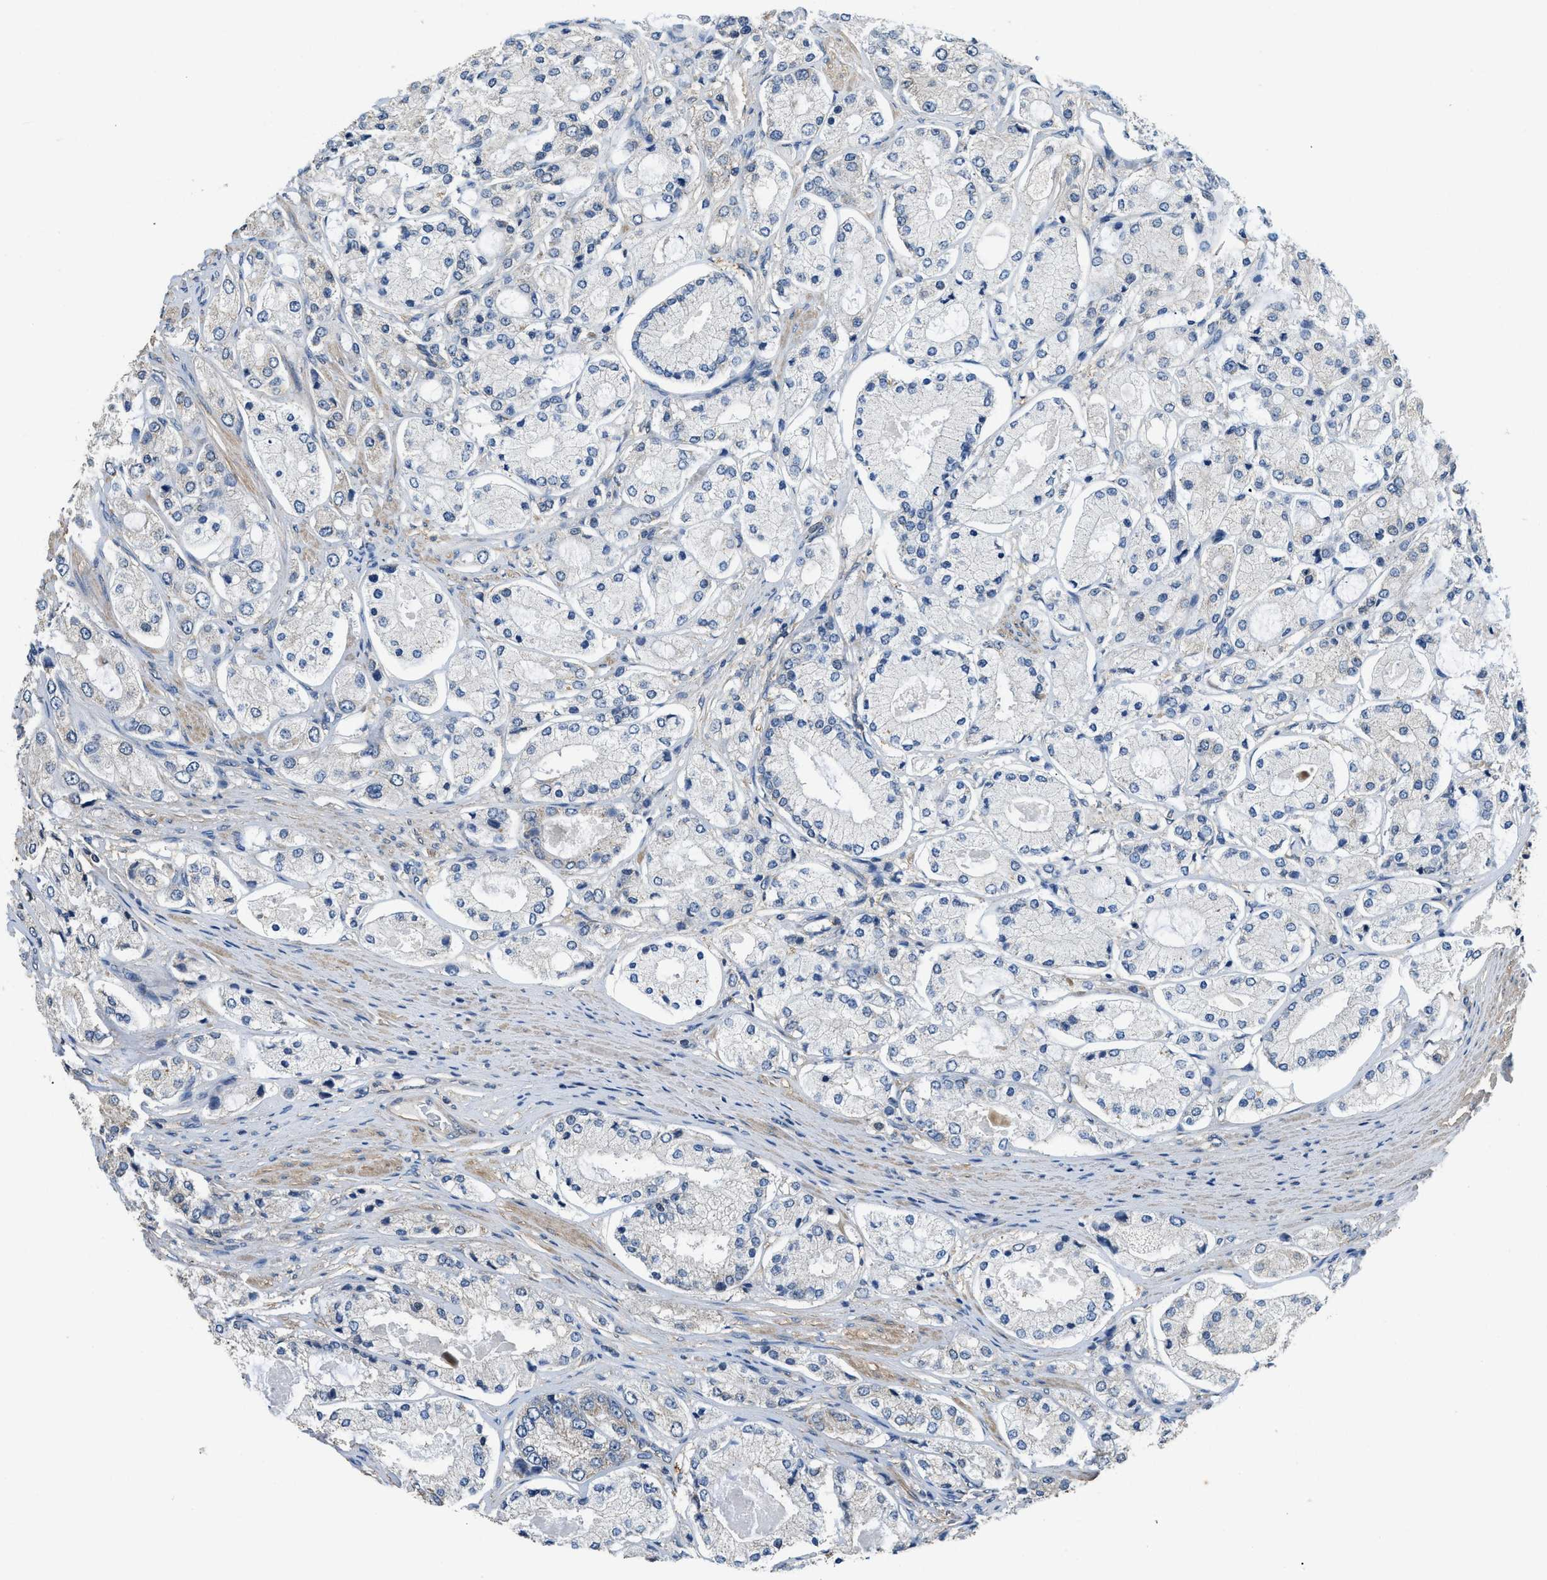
{"staining": {"intensity": "negative", "quantity": "none", "location": "none"}, "tissue": "prostate cancer", "cell_type": "Tumor cells", "image_type": "cancer", "snomed": [{"axis": "morphology", "description": "Adenocarcinoma, High grade"}, {"axis": "topography", "description": "Prostate"}], "caption": "An IHC photomicrograph of prostate cancer is shown. There is no staining in tumor cells of prostate cancer.", "gene": "SSH2", "patient": {"sex": "male", "age": 65}}